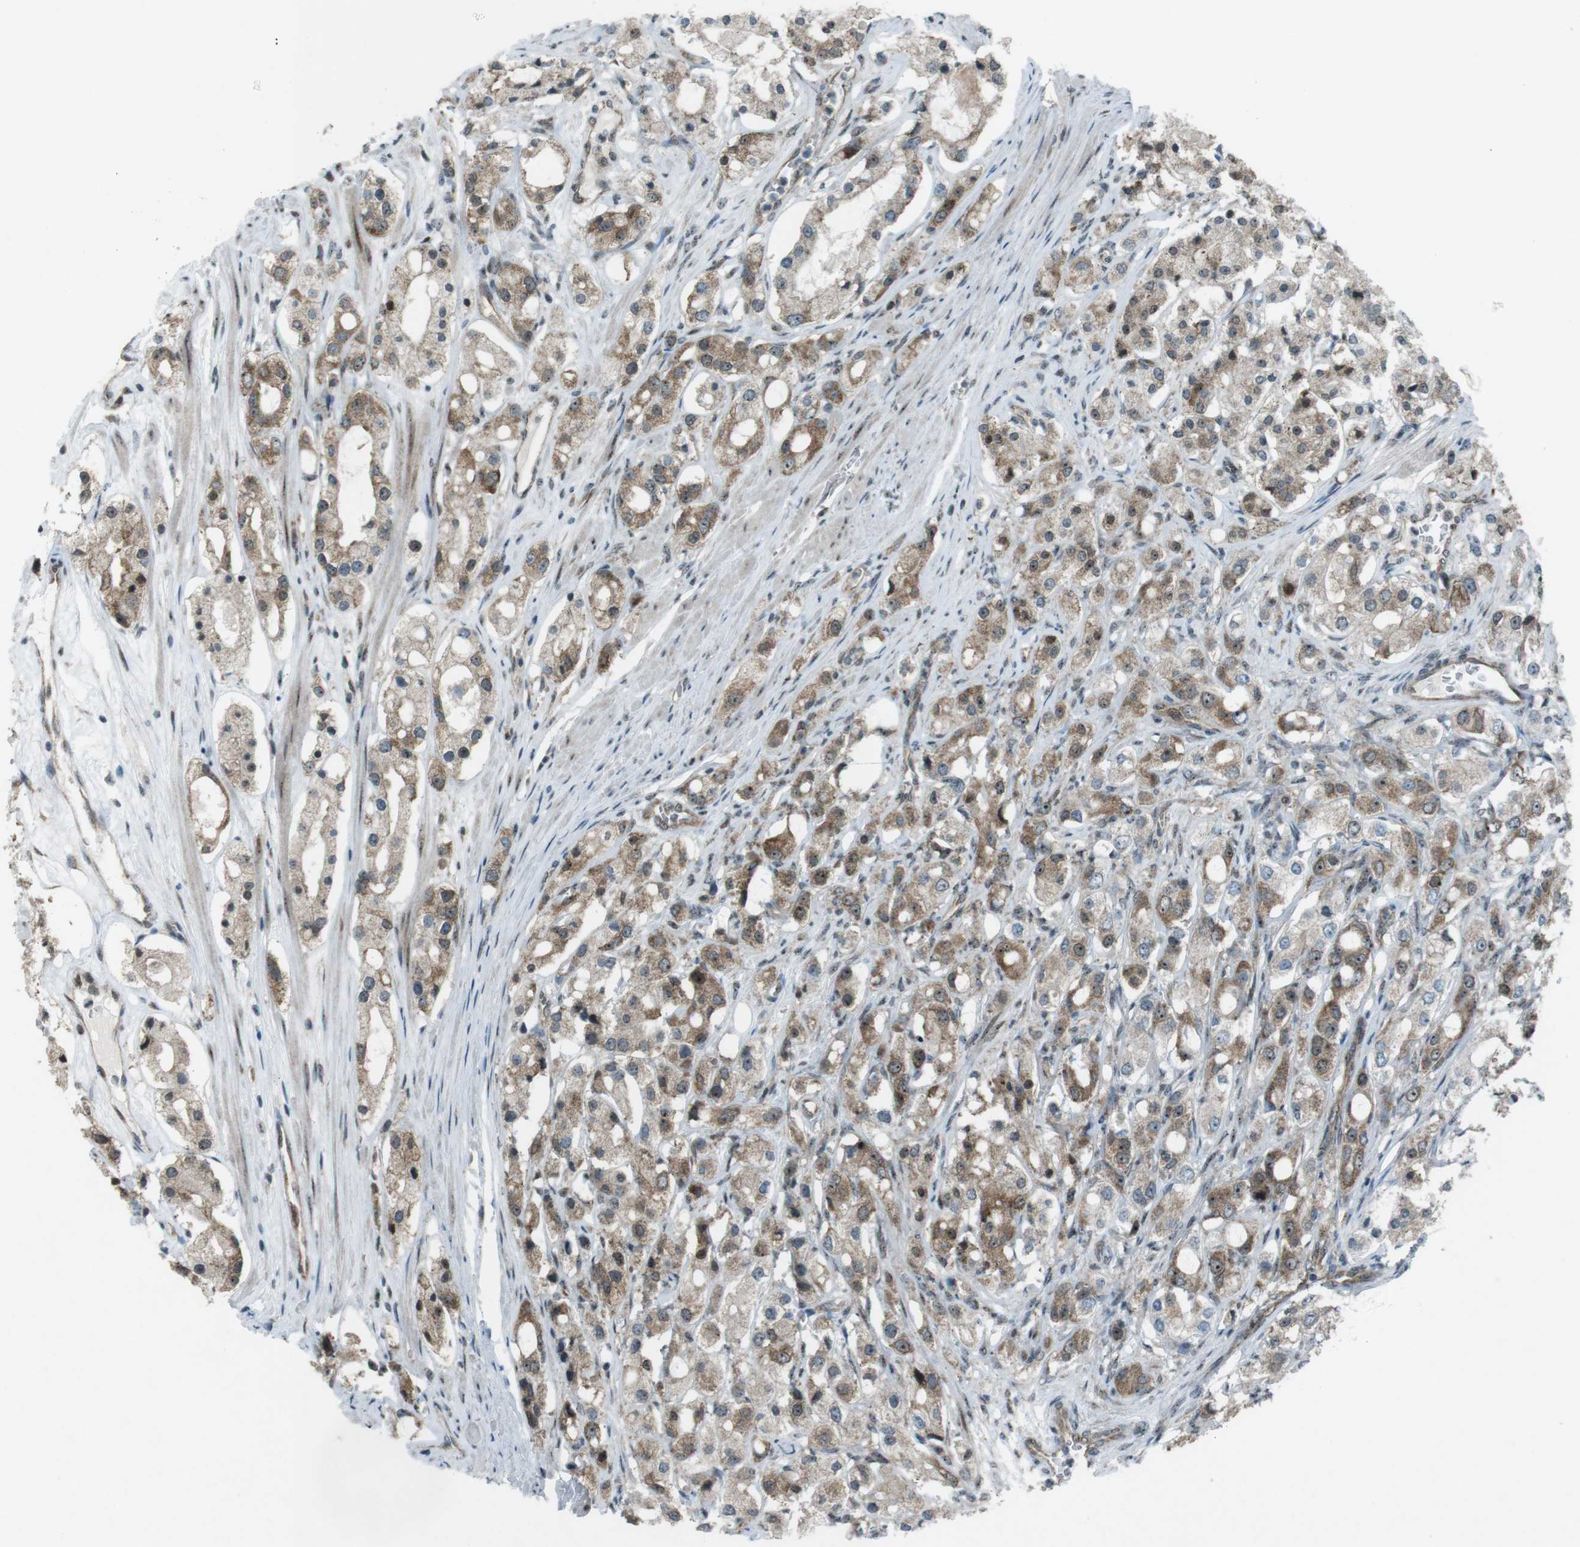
{"staining": {"intensity": "moderate", "quantity": "25%-75%", "location": "cytoplasmic/membranous"}, "tissue": "prostate cancer", "cell_type": "Tumor cells", "image_type": "cancer", "snomed": [{"axis": "morphology", "description": "Adenocarcinoma, High grade"}, {"axis": "topography", "description": "Prostate"}], "caption": "IHC staining of prostate cancer, which exhibits medium levels of moderate cytoplasmic/membranous positivity in approximately 25%-75% of tumor cells indicating moderate cytoplasmic/membranous protein expression. The staining was performed using DAB (brown) for protein detection and nuclei were counterstained in hematoxylin (blue).", "gene": "CSNK1D", "patient": {"sex": "male", "age": 65}}